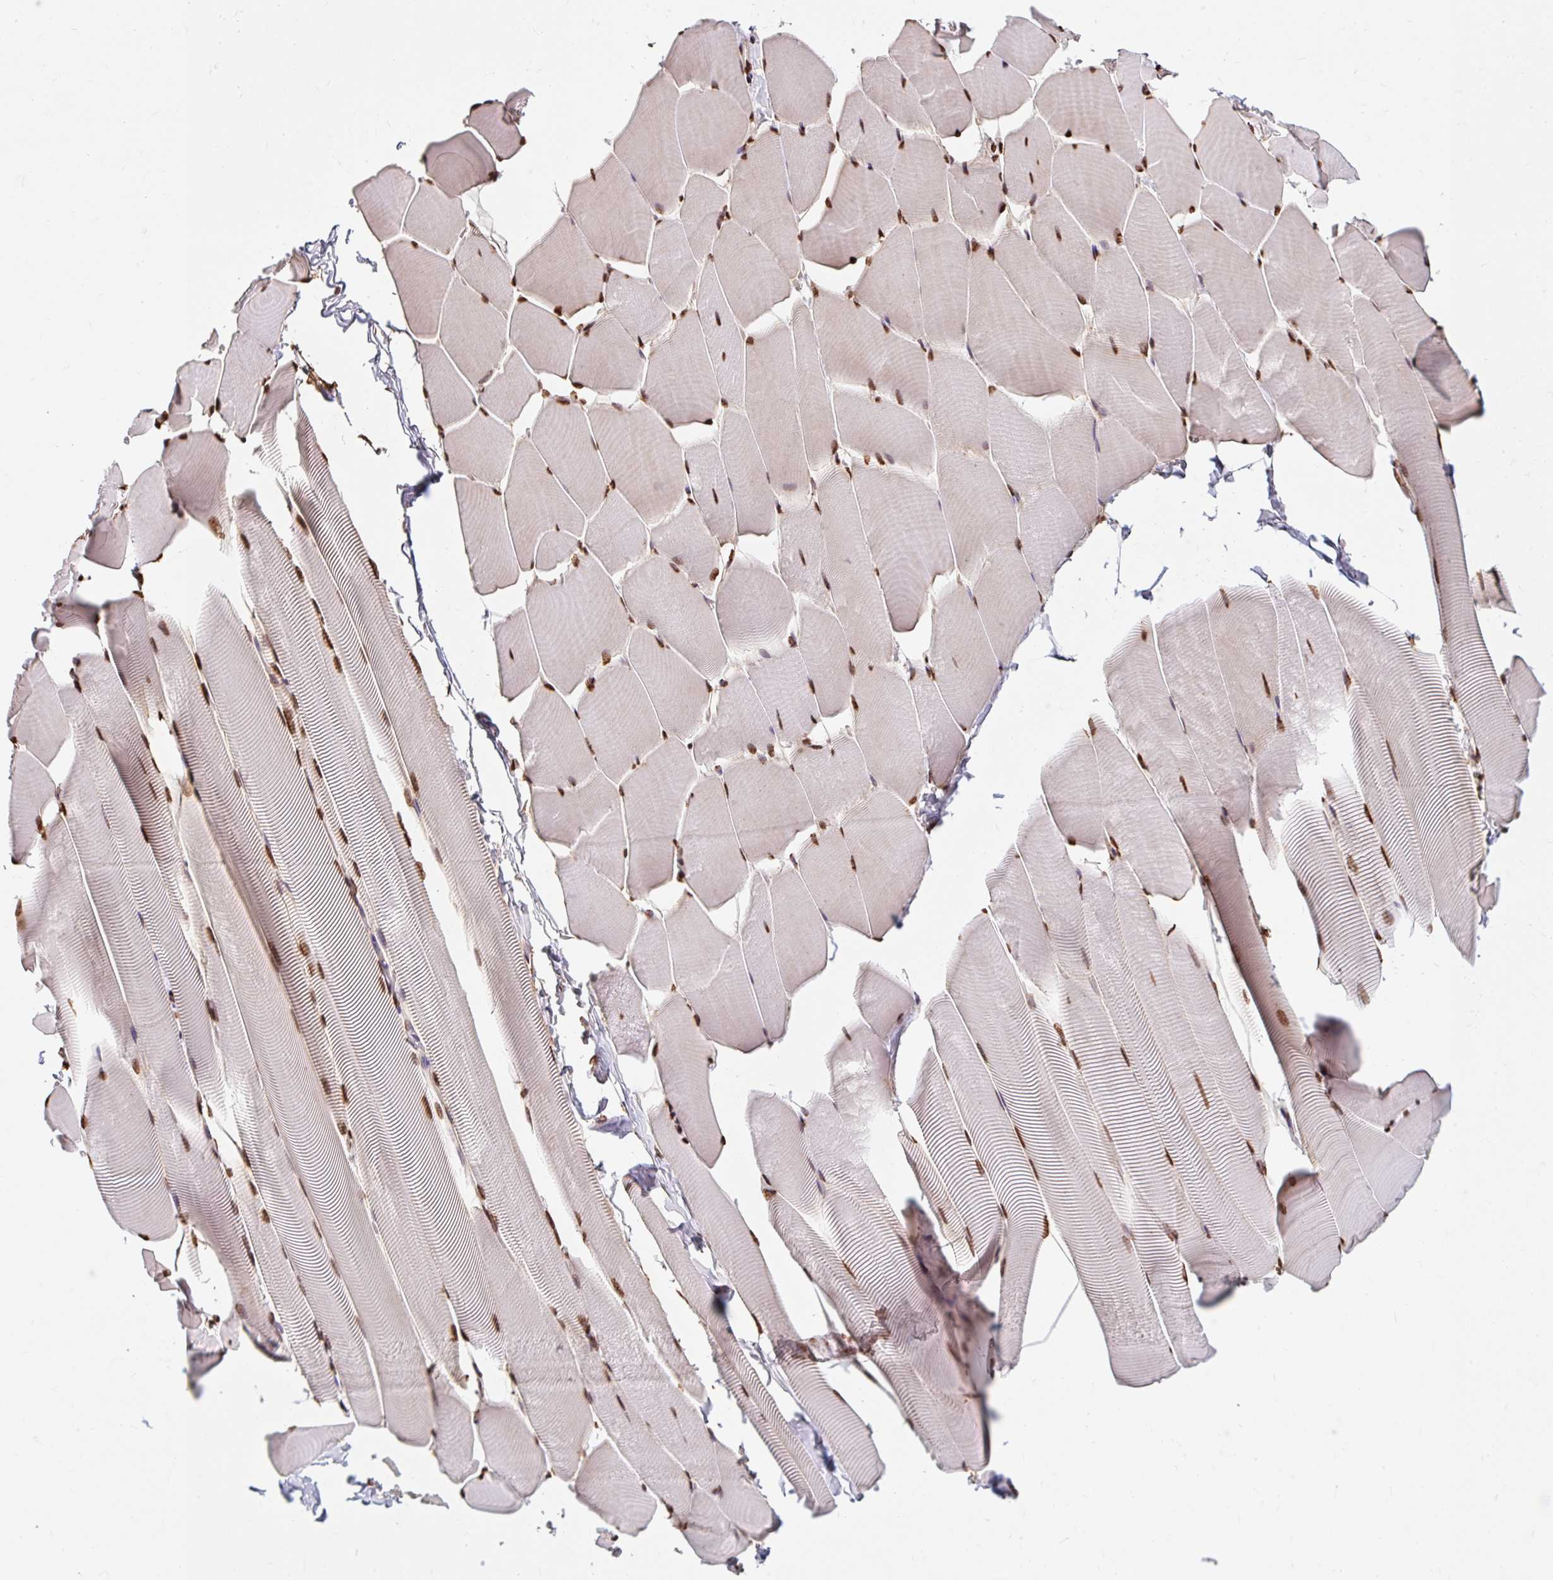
{"staining": {"intensity": "strong", "quantity": ">75%", "location": "nuclear"}, "tissue": "skeletal muscle", "cell_type": "Myocytes", "image_type": "normal", "snomed": [{"axis": "morphology", "description": "Normal tissue, NOS"}, {"axis": "topography", "description": "Skeletal muscle"}], "caption": "Immunohistochemistry histopathology image of benign human skeletal muscle stained for a protein (brown), which exhibits high levels of strong nuclear expression in approximately >75% of myocytes.", "gene": "BICRA", "patient": {"sex": "male", "age": 25}}